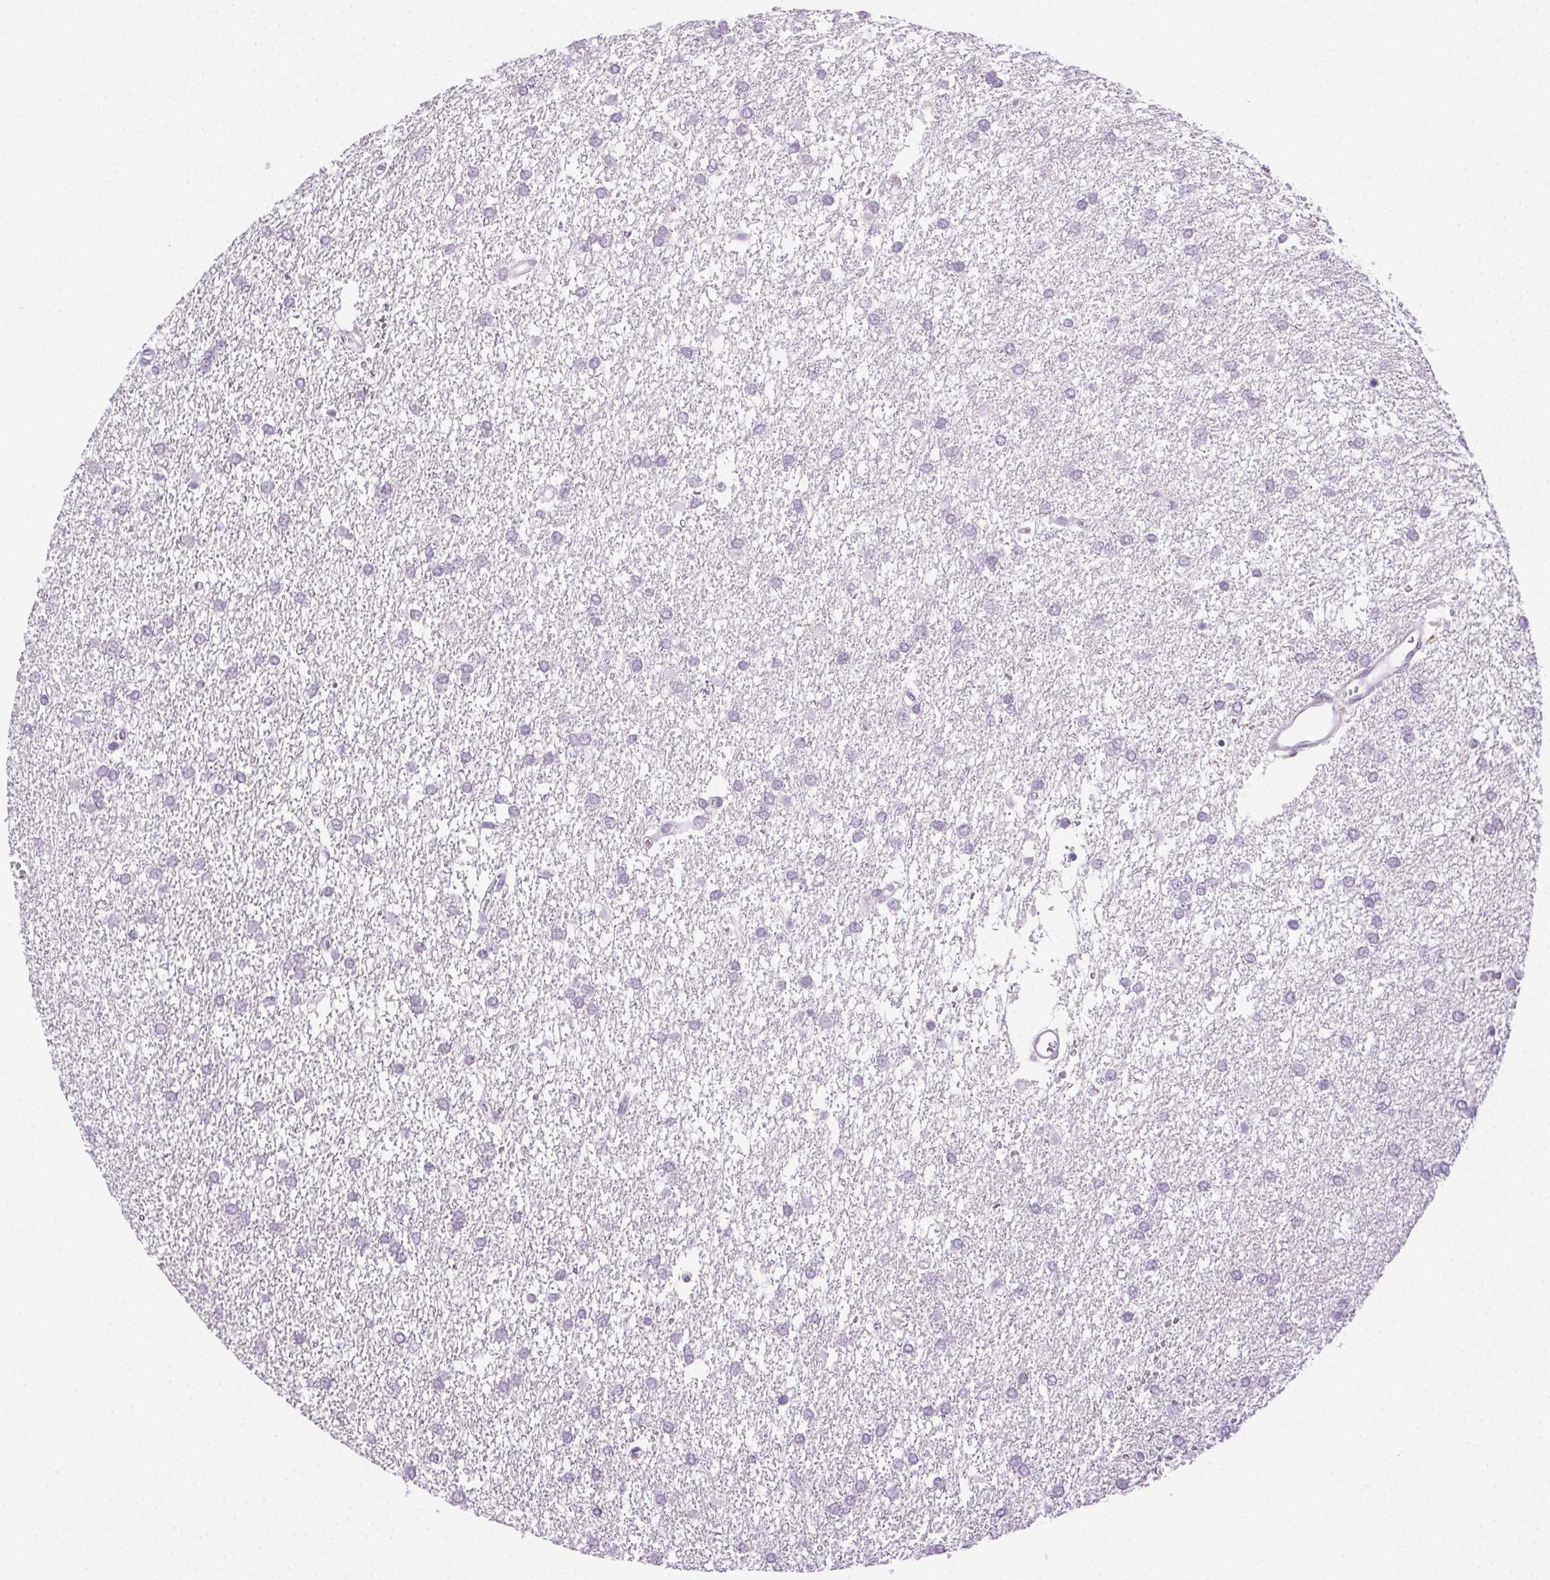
{"staining": {"intensity": "negative", "quantity": "none", "location": "none"}, "tissue": "glioma", "cell_type": "Tumor cells", "image_type": "cancer", "snomed": [{"axis": "morphology", "description": "Glioma, malignant, High grade"}, {"axis": "topography", "description": "Brain"}], "caption": "Protein analysis of malignant glioma (high-grade) demonstrates no significant expression in tumor cells.", "gene": "CLDN10", "patient": {"sex": "female", "age": 61}}